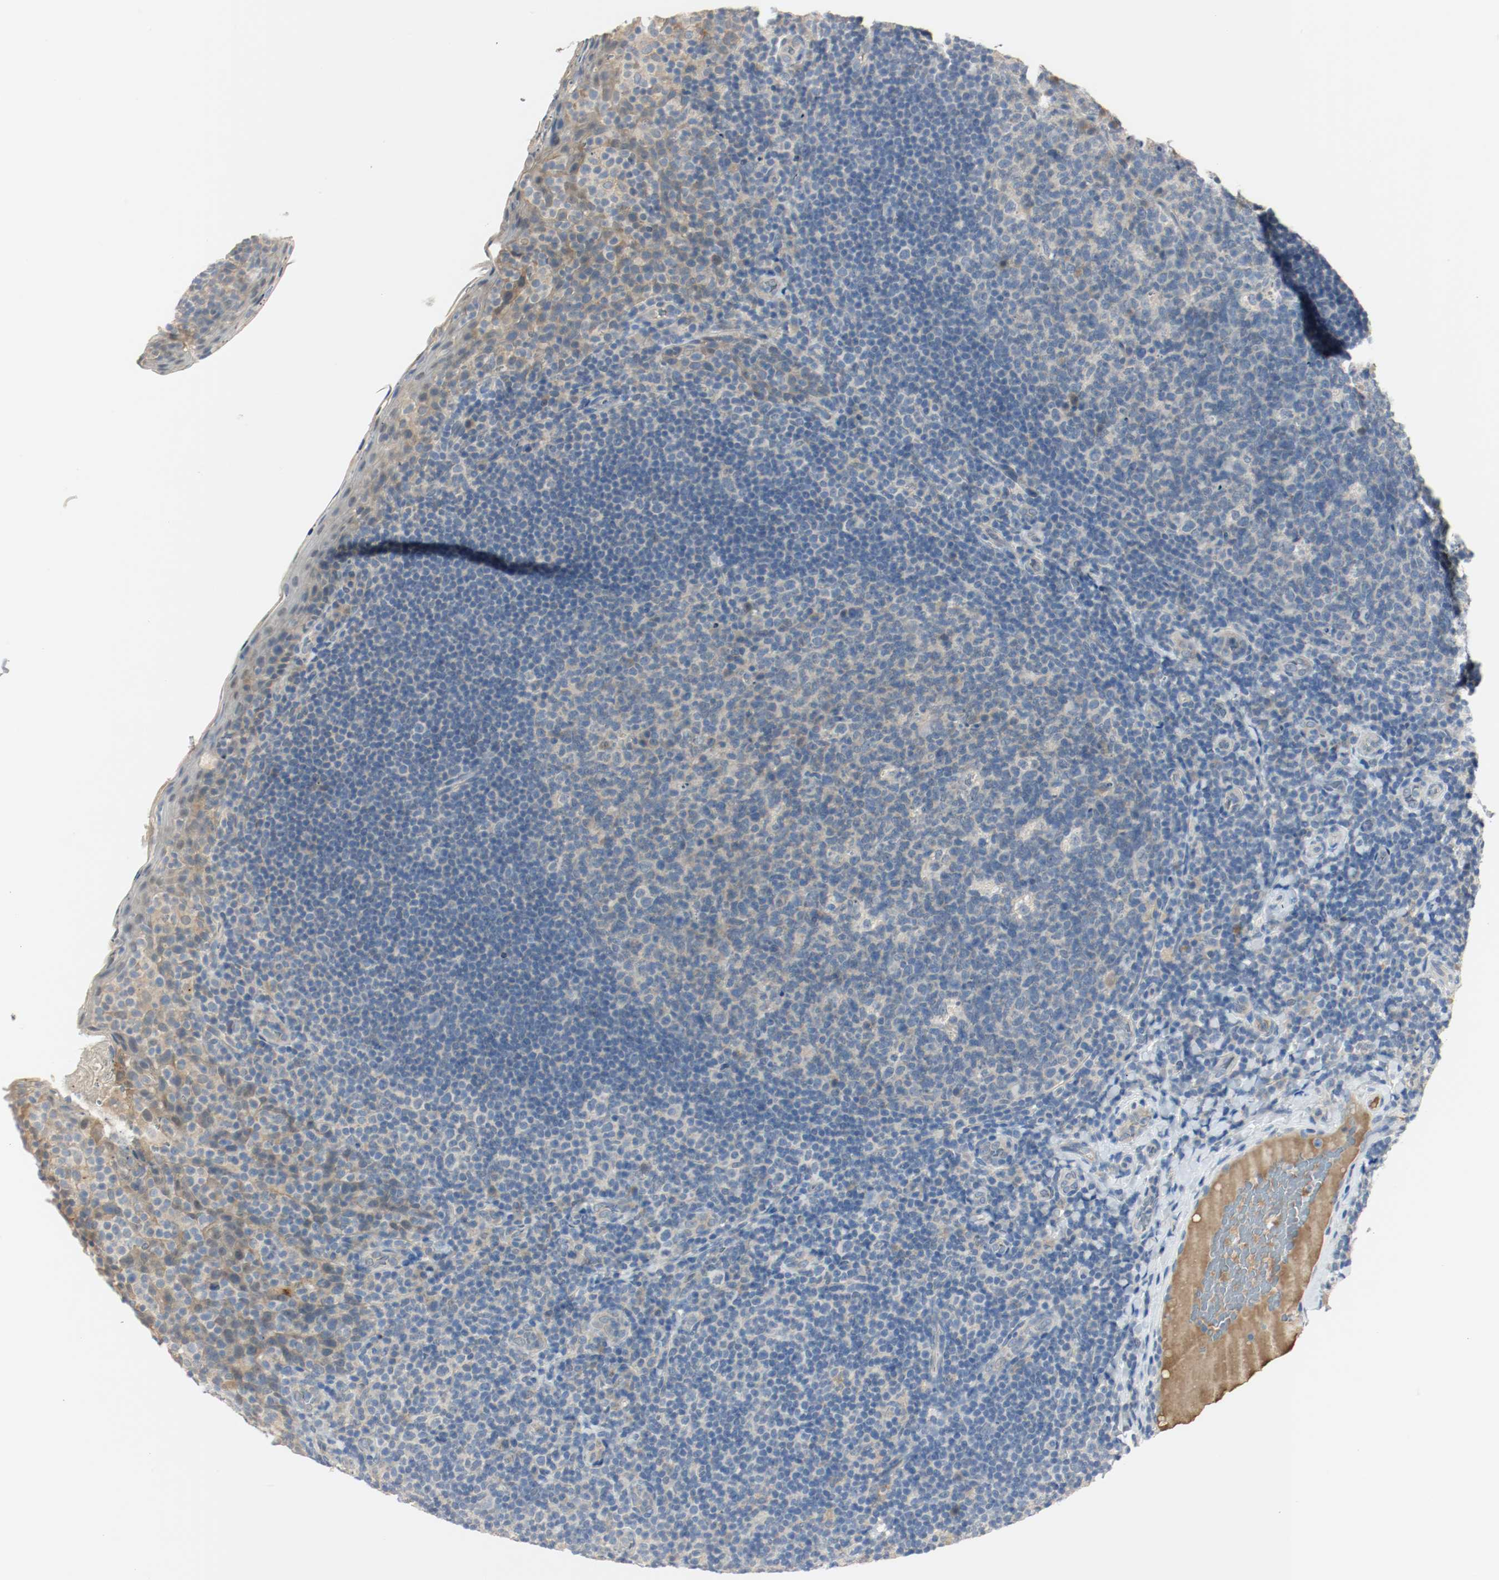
{"staining": {"intensity": "negative", "quantity": "none", "location": "none"}, "tissue": "tonsil", "cell_type": "Germinal center cells", "image_type": "normal", "snomed": [{"axis": "morphology", "description": "Normal tissue, NOS"}, {"axis": "topography", "description": "Tonsil"}], "caption": "An image of human tonsil is negative for staining in germinal center cells. (DAB (3,3'-diaminobenzidine) IHC with hematoxylin counter stain).", "gene": "MELTF", "patient": {"sex": "male", "age": 17}}